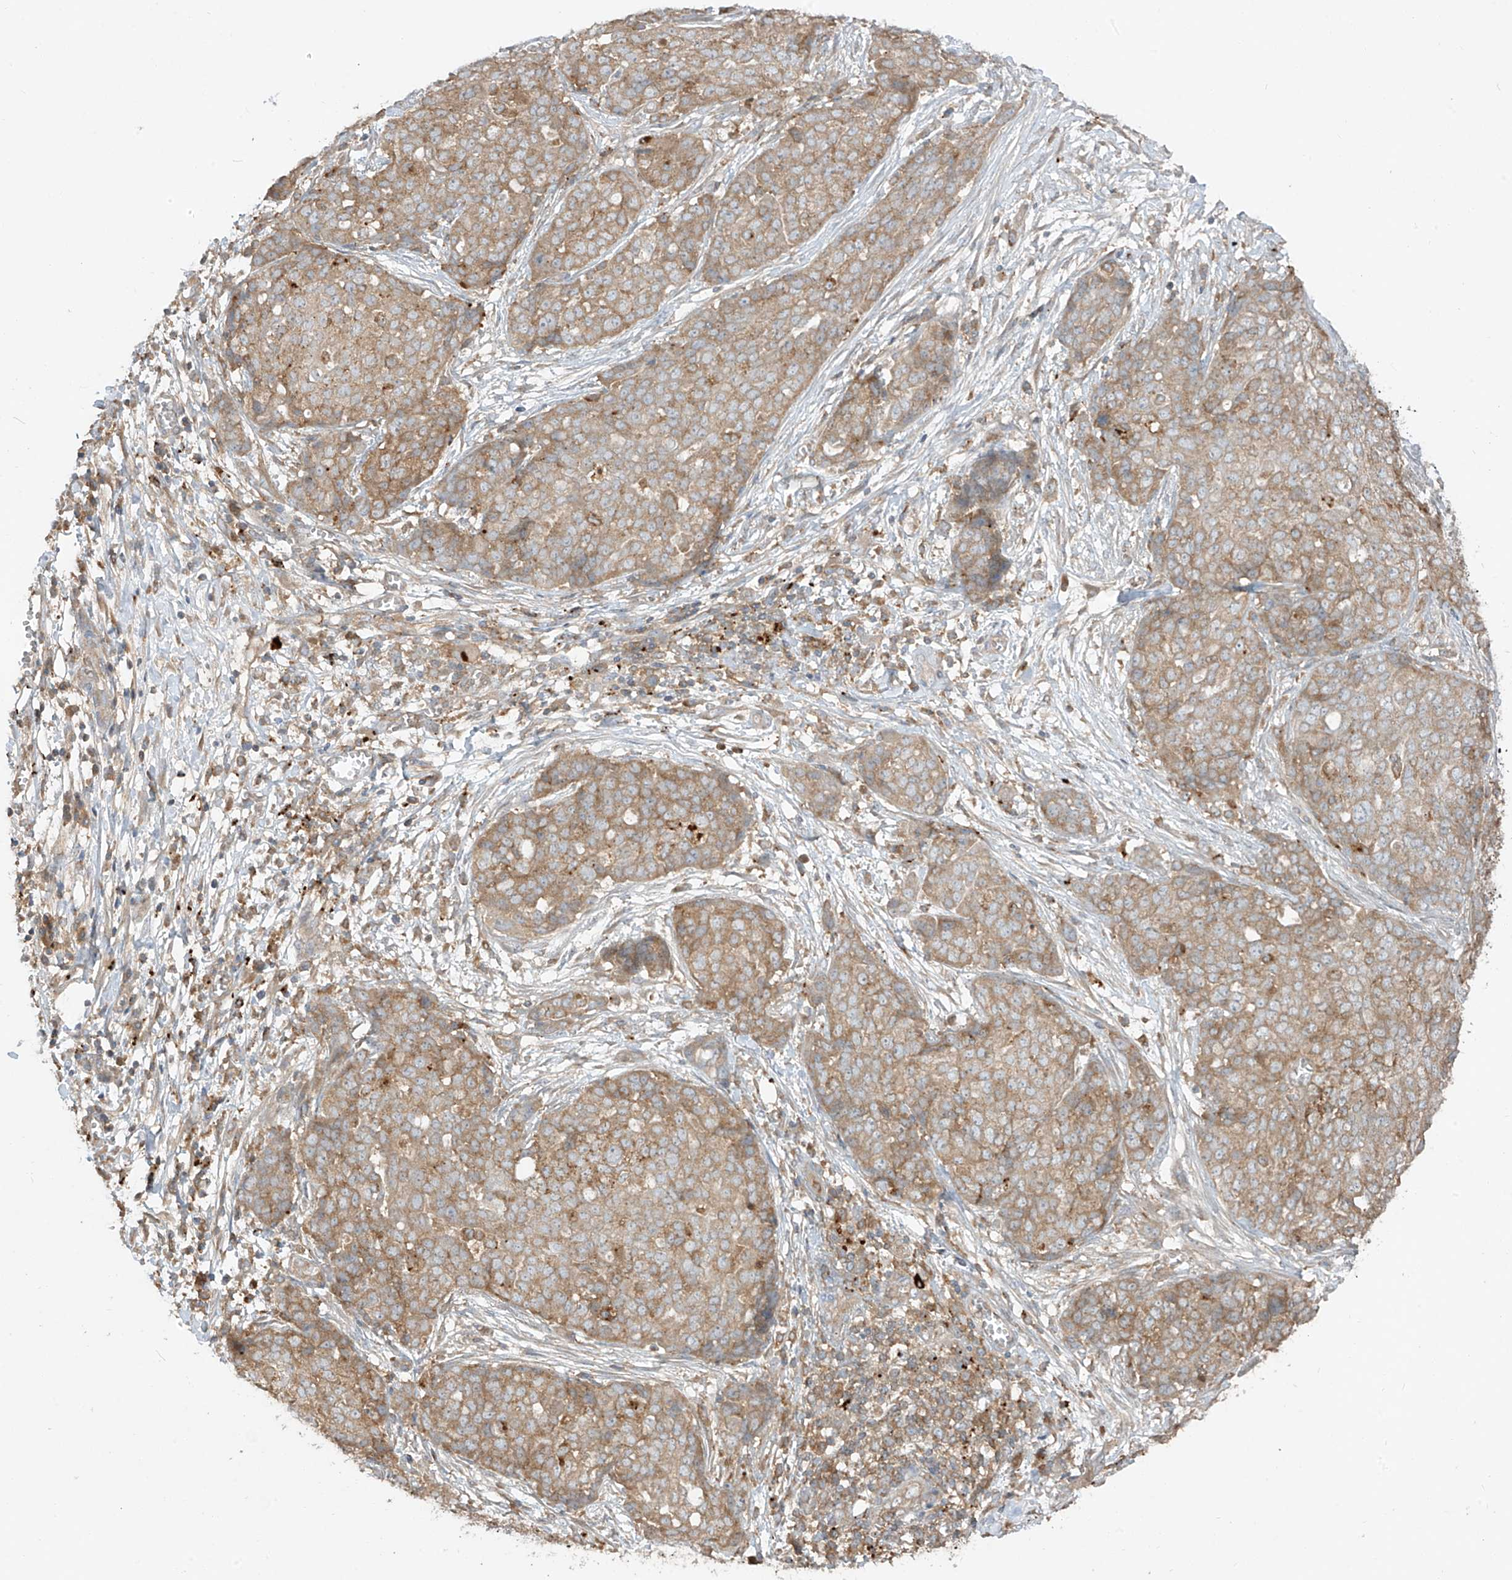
{"staining": {"intensity": "moderate", "quantity": ">75%", "location": "cytoplasmic/membranous"}, "tissue": "ovarian cancer", "cell_type": "Tumor cells", "image_type": "cancer", "snomed": [{"axis": "morphology", "description": "Cystadenocarcinoma, serous, NOS"}, {"axis": "topography", "description": "Soft tissue"}, {"axis": "topography", "description": "Ovary"}], "caption": "IHC image of ovarian cancer stained for a protein (brown), which displays medium levels of moderate cytoplasmic/membranous staining in about >75% of tumor cells.", "gene": "LDAH", "patient": {"sex": "female", "age": 57}}